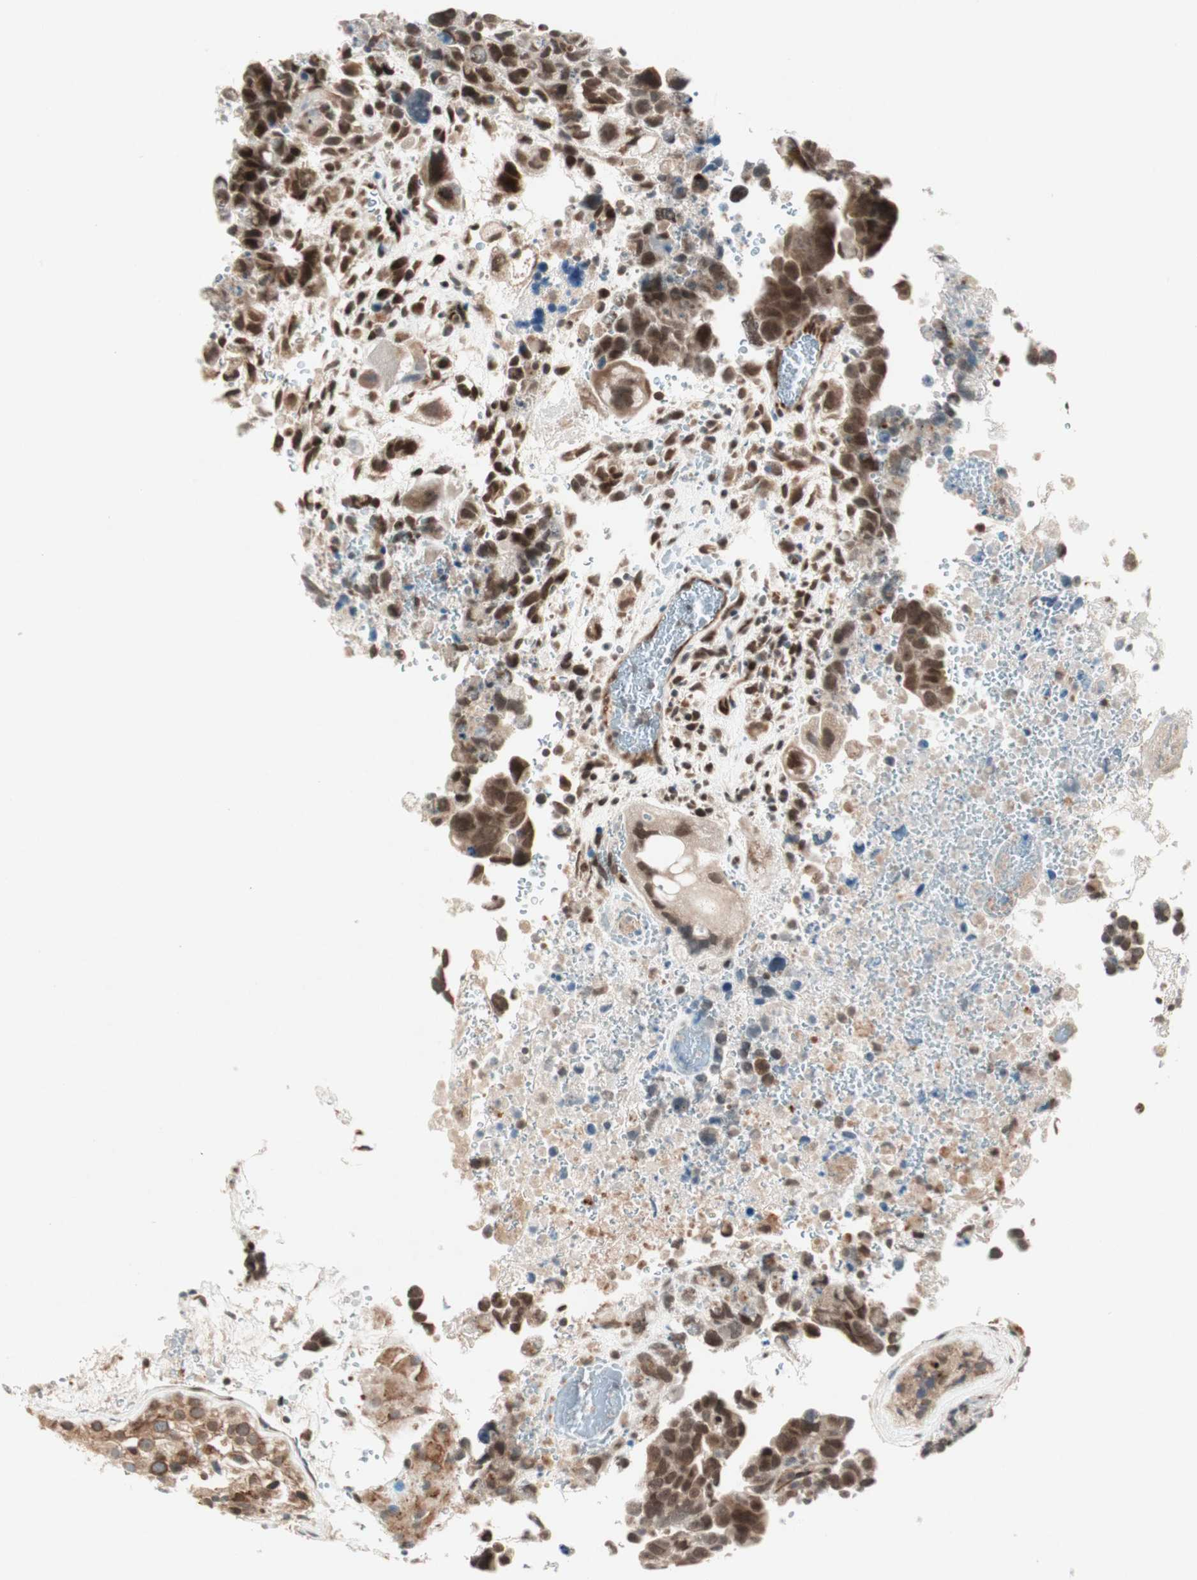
{"staining": {"intensity": "strong", "quantity": ">75%", "location": "cytoplasmic/membranous,nuclear"}, "tissue": "testis cancer", "cell_type": "Tumor cells", "image_type": "cancer", "snomed": [{"axis": "morphology", "description": "Carcinoma, Embryonal, NOS"}, {"axis": "topography", "description": "Testis"}], "caption": "Protein analysis of testis cancer (embryonal carcinoma) tissue exhibits strong cytoplasmic/membranous and nuclear positivity in approximately >75% of tumor cells.", "gene": "ZNF37A", "patient": {"sex": "male", "age": 28}}